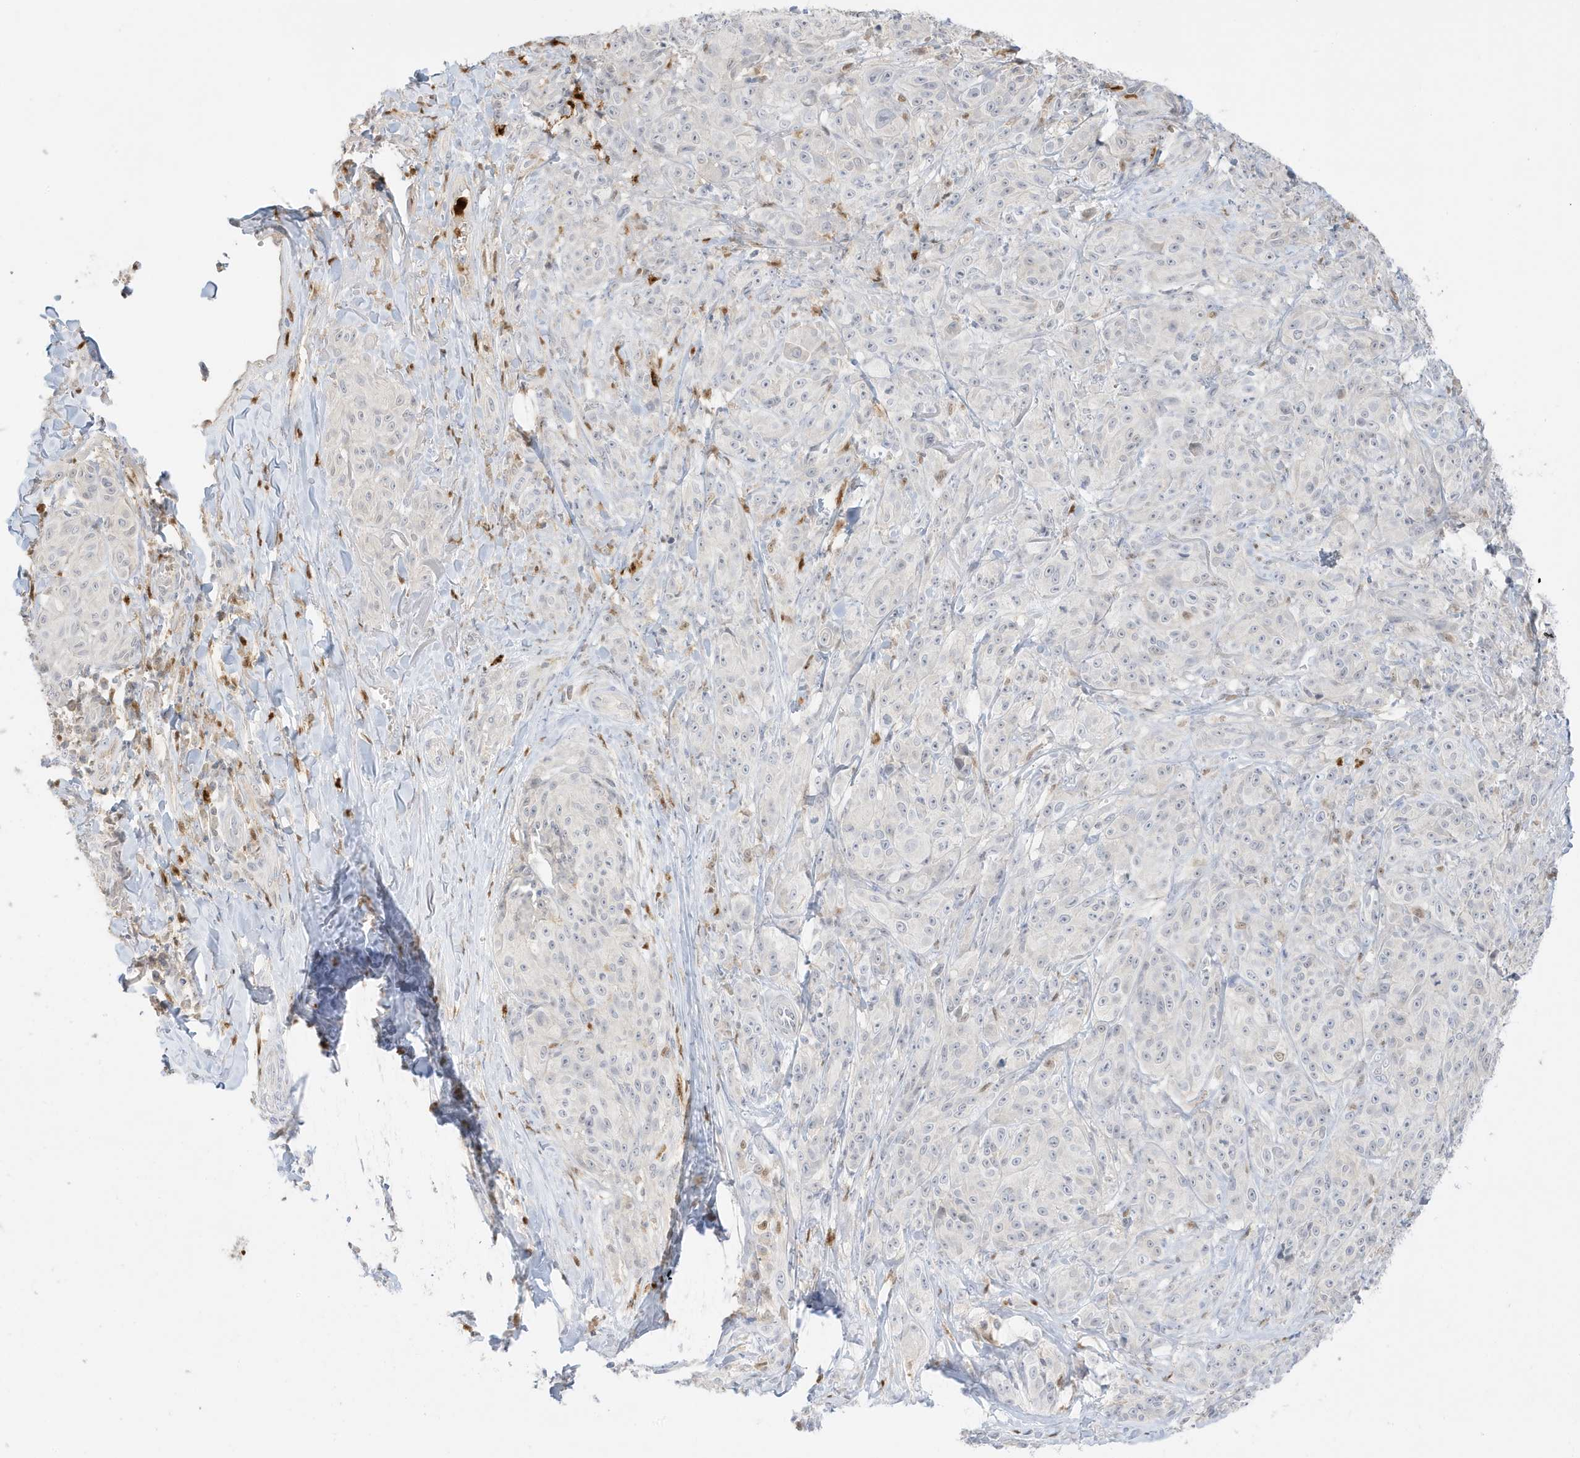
{"staining": {"intensity": "negative", "quantity": "none", "location": "none"}, "tissue": "melanoma", "cell_type": "Tumor cells", "image_type": "cancer", "snomed": [{"axis": "morphology", "description": "Malignant melanoma, NOS"}, {"axis": "topography", "description": "Skin"}], "caption": "A histopathology image of malignant melanoma stained for a protein reveals no brown staining in tumor cells.", "gene": "GCA", "patient": {"sex": "male", "age": 73}}